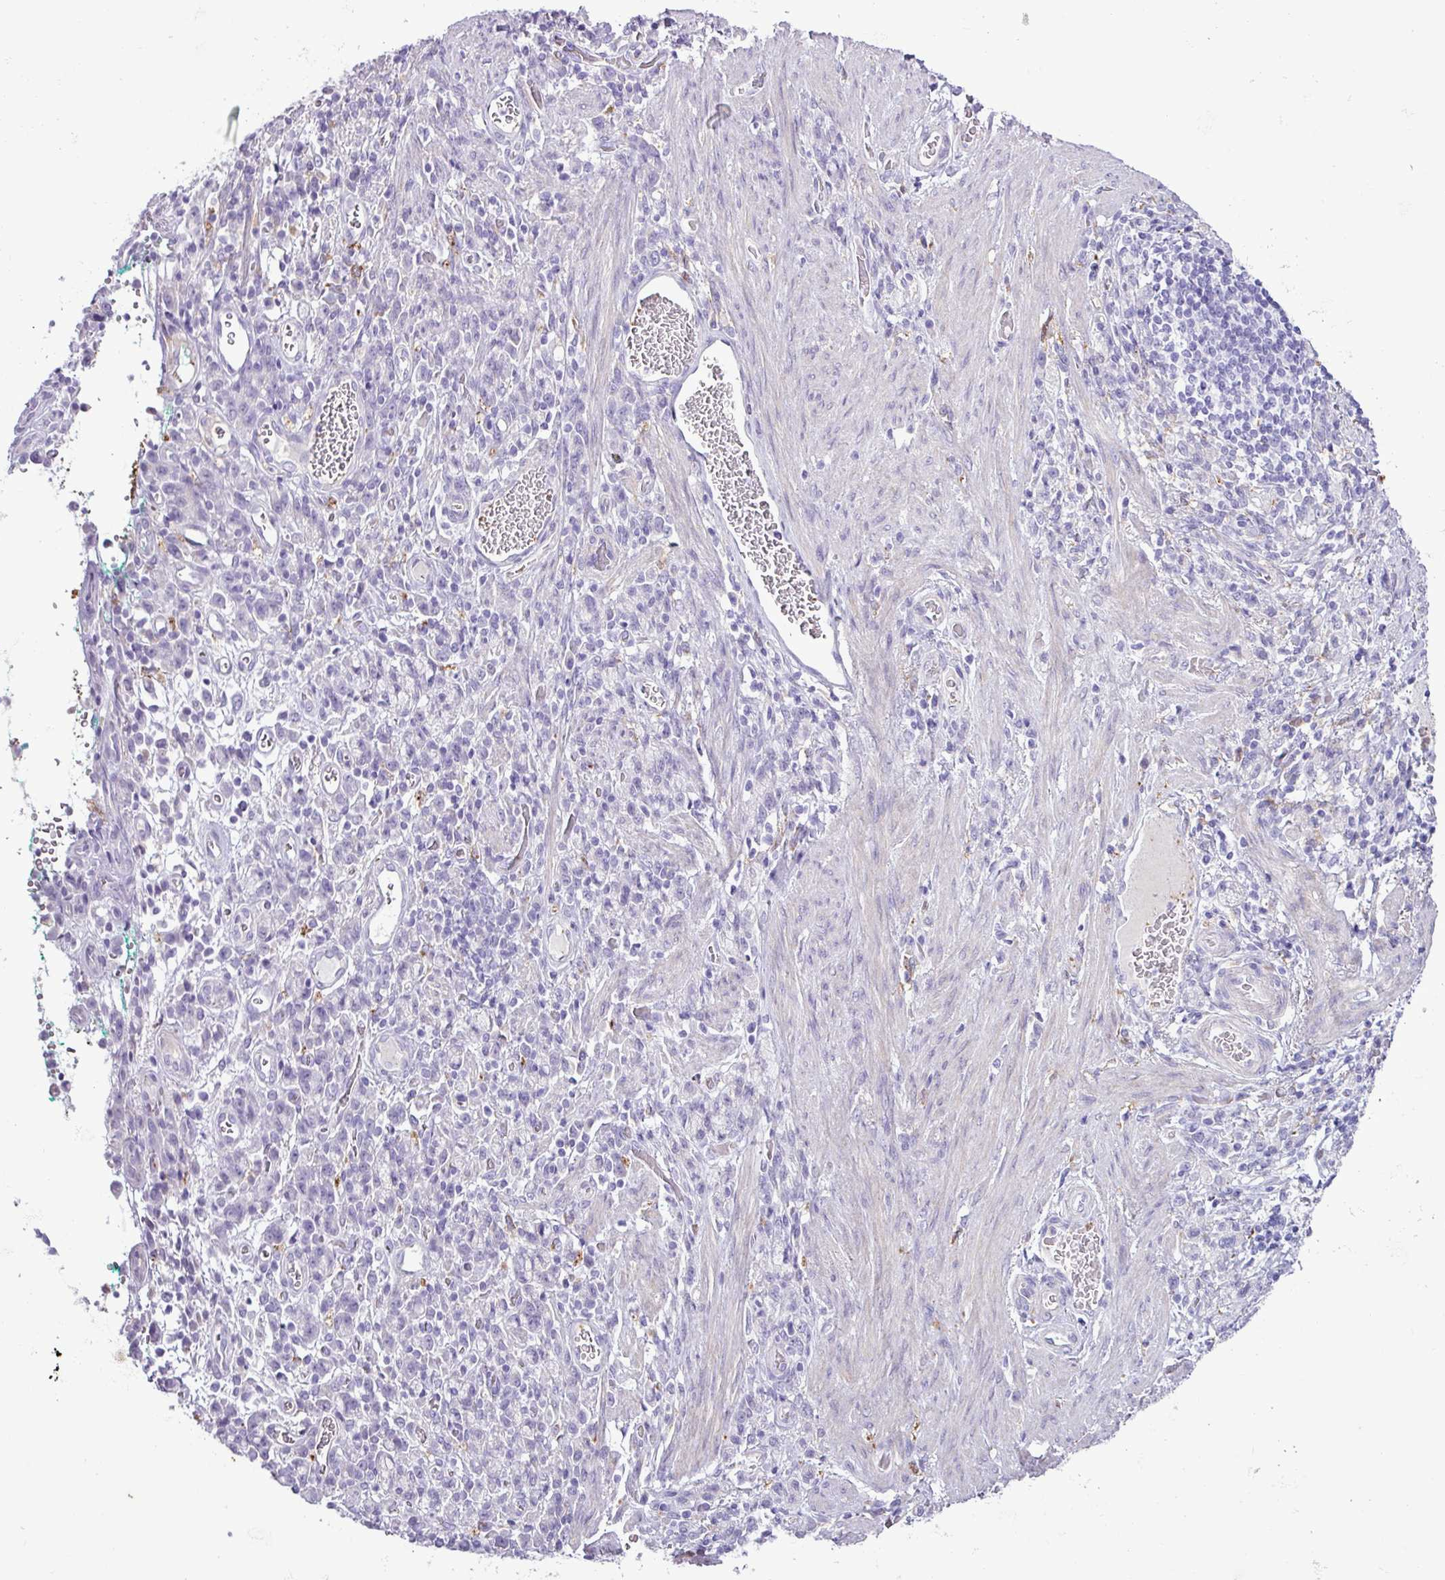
{"staining": {"intensity": "negative", "quantity": "none", "location": "none"}, "tissue": "stomach cancer", "cell_type": "Tumor cells", "image_type": "cancer", "snomed": [{"axis": "morphology", "description": "Adenocarcinoma, NOS"}, {"axis": "topography", "description": "Stomach"}], "caption": "An immunohistochemistry (IHC) photomicrograph of stomach cancer is shown. There is no staining in tumor cells of stomach cancer. (DAB immunohistochemistry (IHC) with hematoxylin counter stain).", "gene": "TMEM200C", "patient": {"sex": "male", "age": 77}}